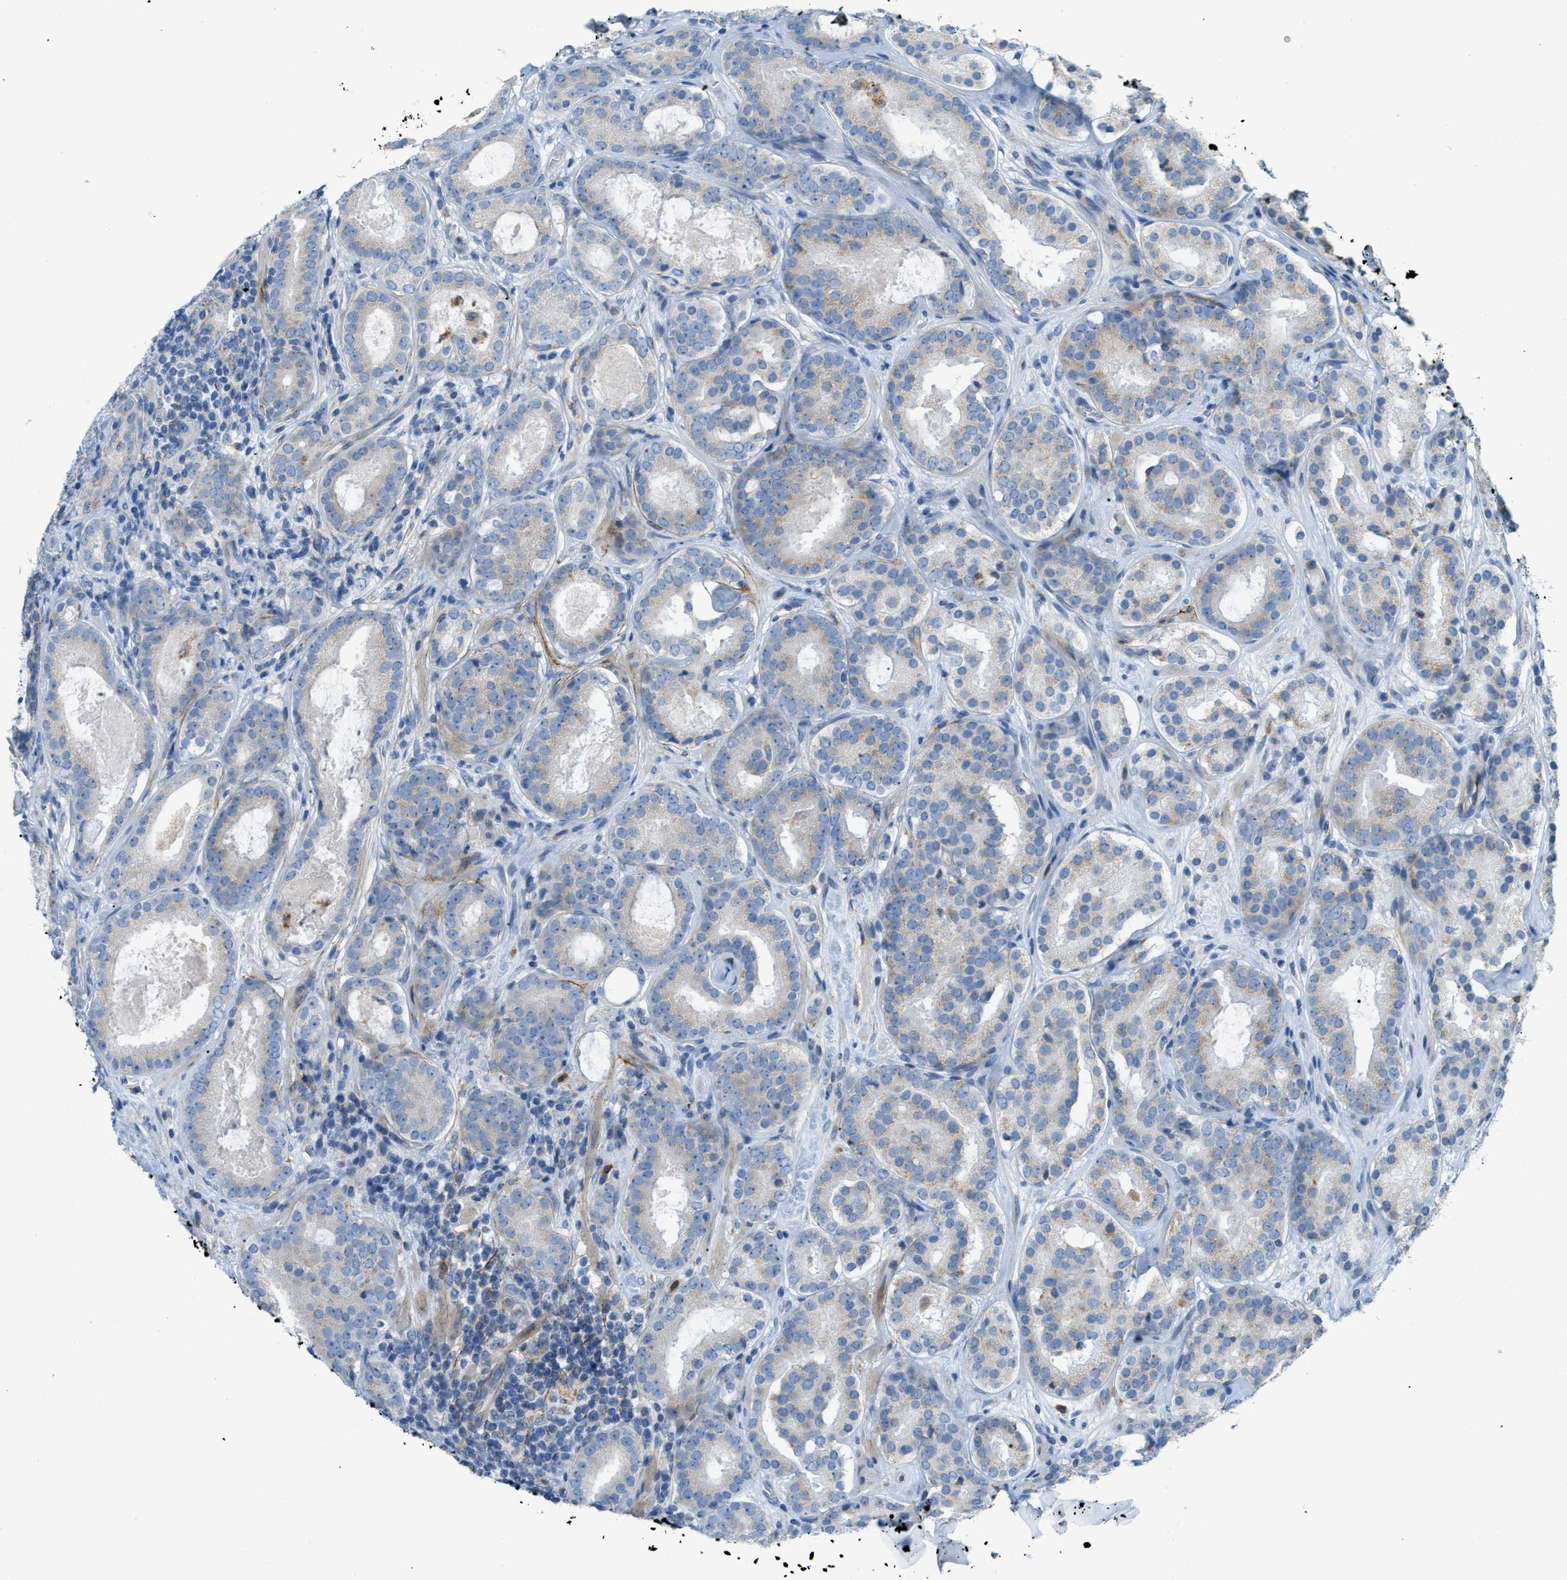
{"staining": {"intensity": "weak", "quantity": "25%-75%", "location": "cytoplasmic/membranous"}, "tissue": "prostate cancer", "cell_type": "Tumor cells", "image_type": "cancer", "snomed": [{"axis": "morphology", "description": "Adenocarcinoma, Low grade"}, {"axis": "topography", "description": "Prostate"}], "caption": "Immunohistochemistry micrograph of human adenocarcinoma (low-grade) (prostate) stained for a protein (brown), which shows low levels of weak cytoplasmic/membranous expression in approximately 25%-75% of tumor cells.", "gene": "LMBRD1", "patient": {"sex": "male", "age": 69}}